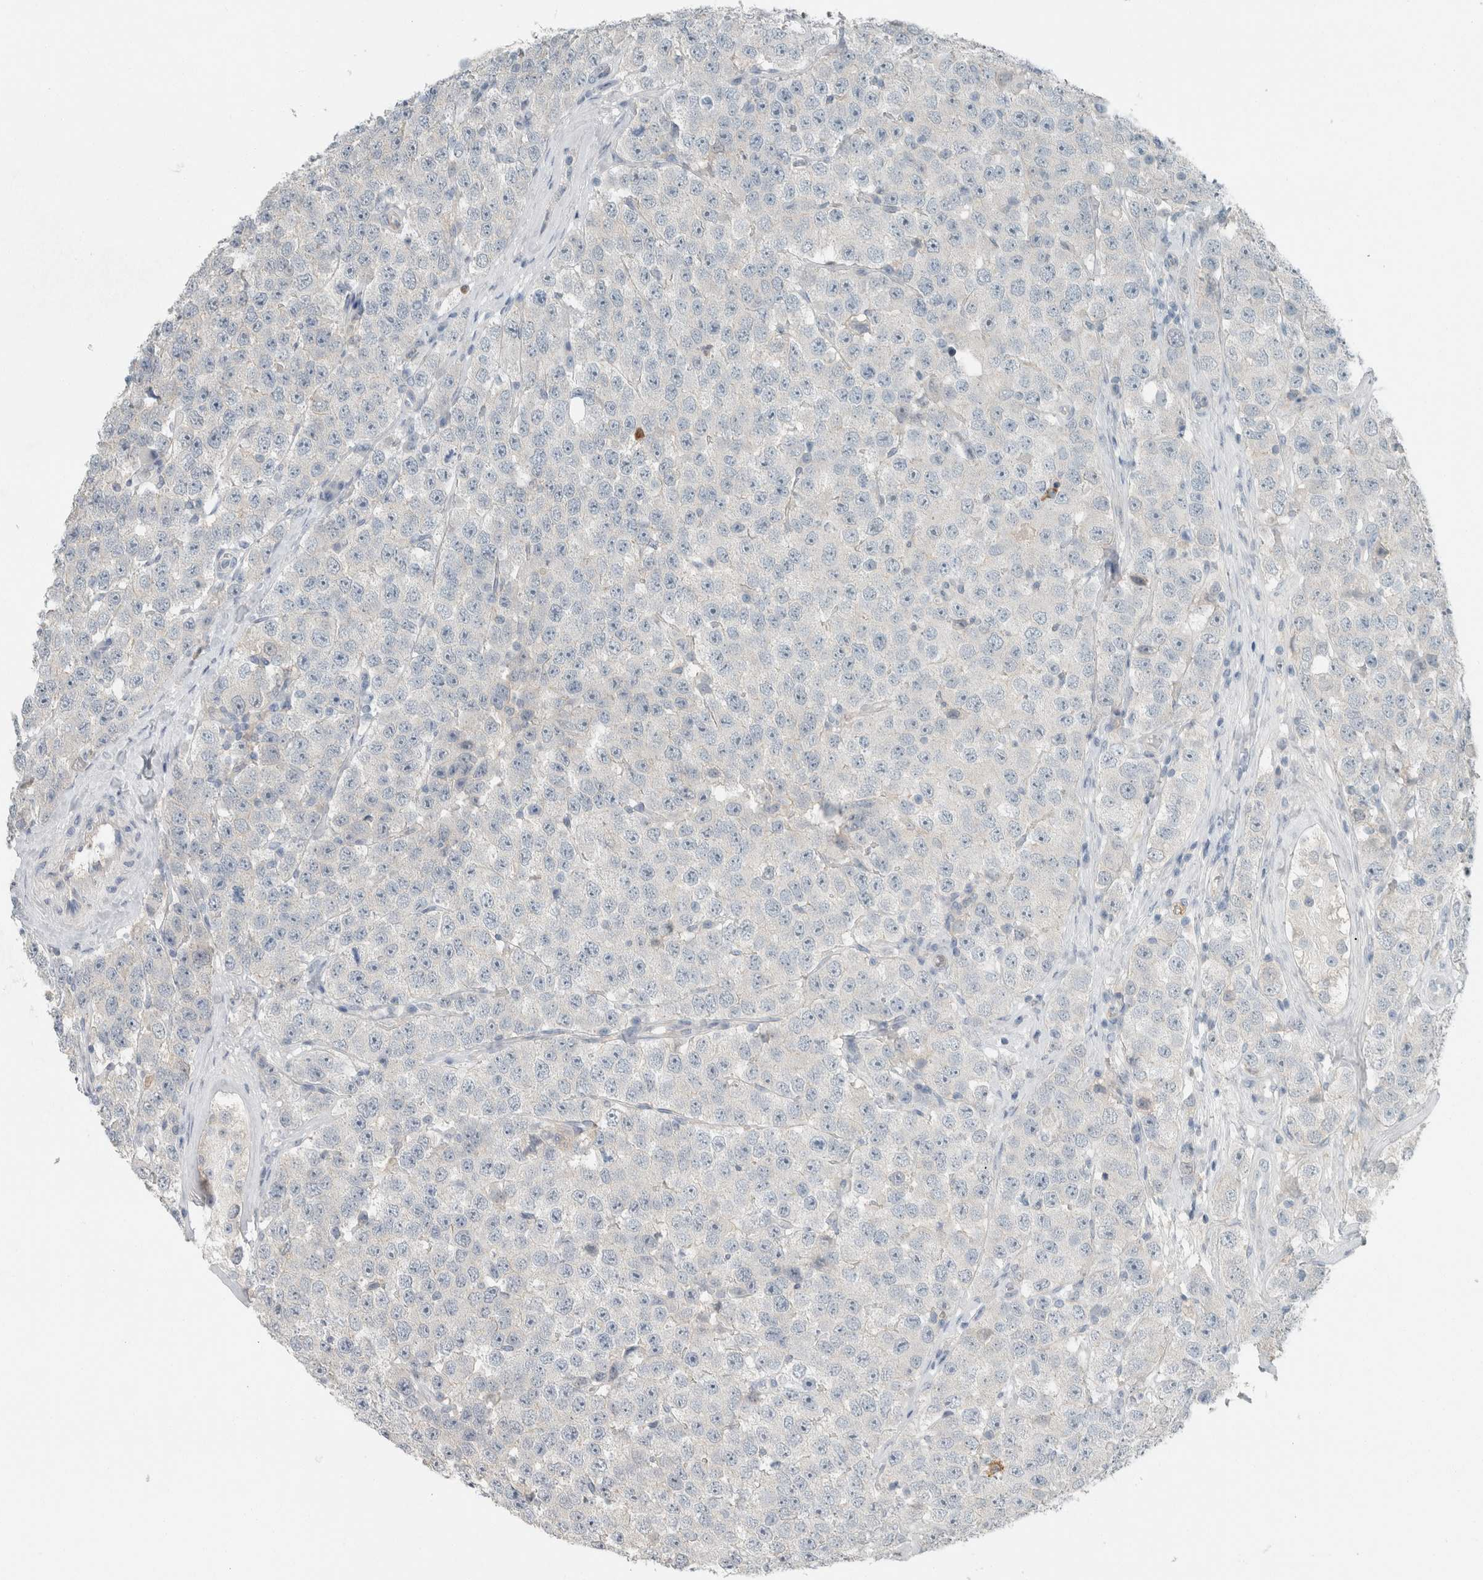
{"staining": {"intensity": "negative", "quantity": "none", "location": "none"}, "tissue": "testis cancer", "cell_type": "Tumor cells", "image_type": "cancer", "snomed": [{"axis": "morphology", "description": "Seminoma, NOS"}, {"axis": "morphology", "description": "Carcinoma, Embryonal, NOS"}, {"axis": "topography", "description": "Testis"}], "caption": "IHC histopathology image of human embryonal carcinoma (testis) stained for a protein (brown), which displays no staining in tumor cells.", "gene": "SCIN", "patient": {"sex": "male", "age": 28}}